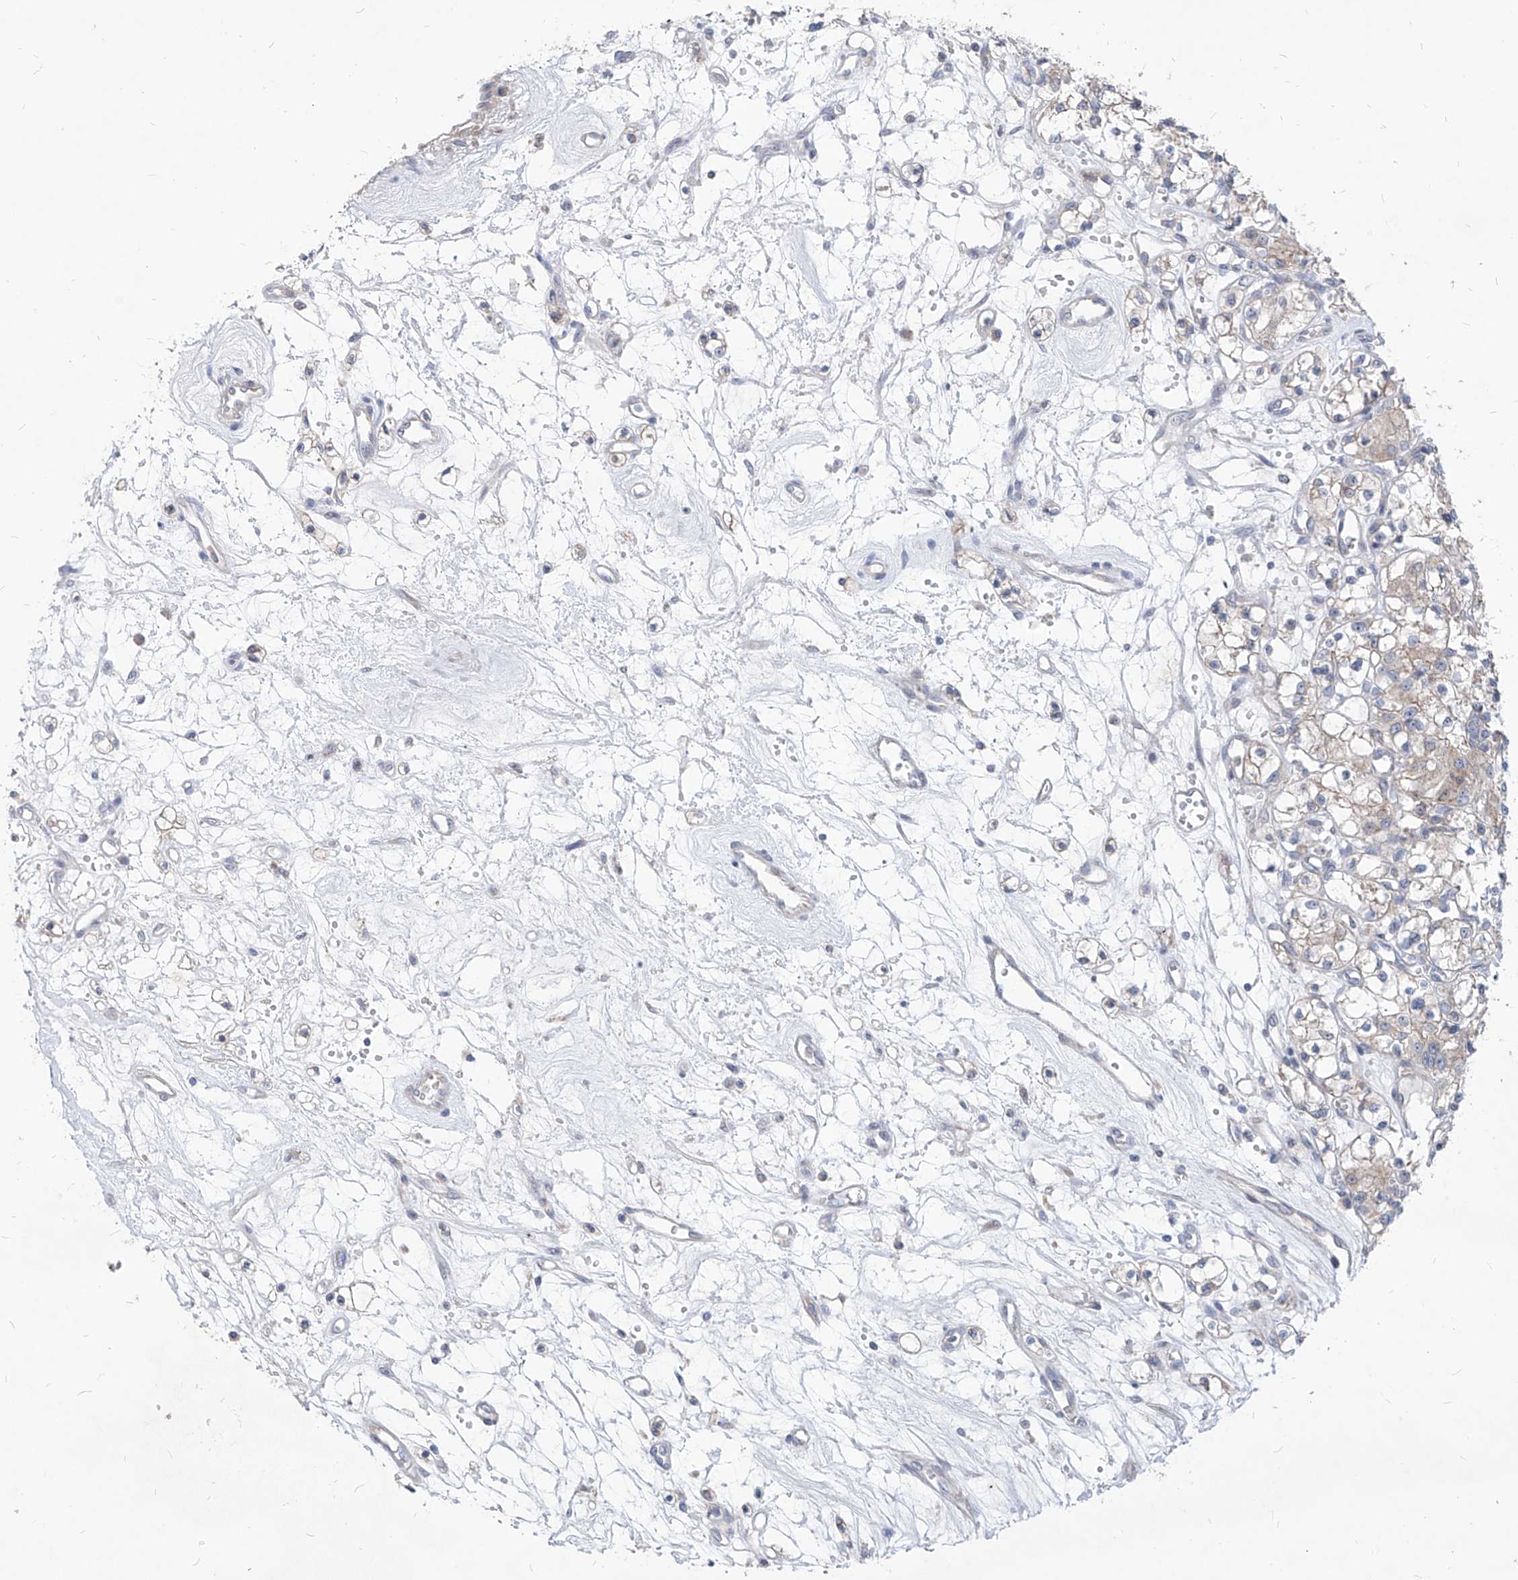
{"staining": {"intensity": "negative", "quantity": "none", "location": "none"}, "tissue": "renal cancer", "cell_type": "Tumor cells", "image_type": "cancer", "snomed": [{"axis": "morphology", "description": "Adenocarcinoma, NOS"}, {"axis": "topography", "description": "Kidney"}], "caption": "This micrograph is of renal cancer stained with immunohistochemistry (IHC) to label a protein in brown with the nuclei are counter-stained blue. There is no positivity in tumor cells. (DAB (3,3'-diaminobenzidine) immunohistochemistry (IHC) with hematoxylin counter stain).", "gene": "AGPS", "patient": {"sex": "female", "age": 59}}